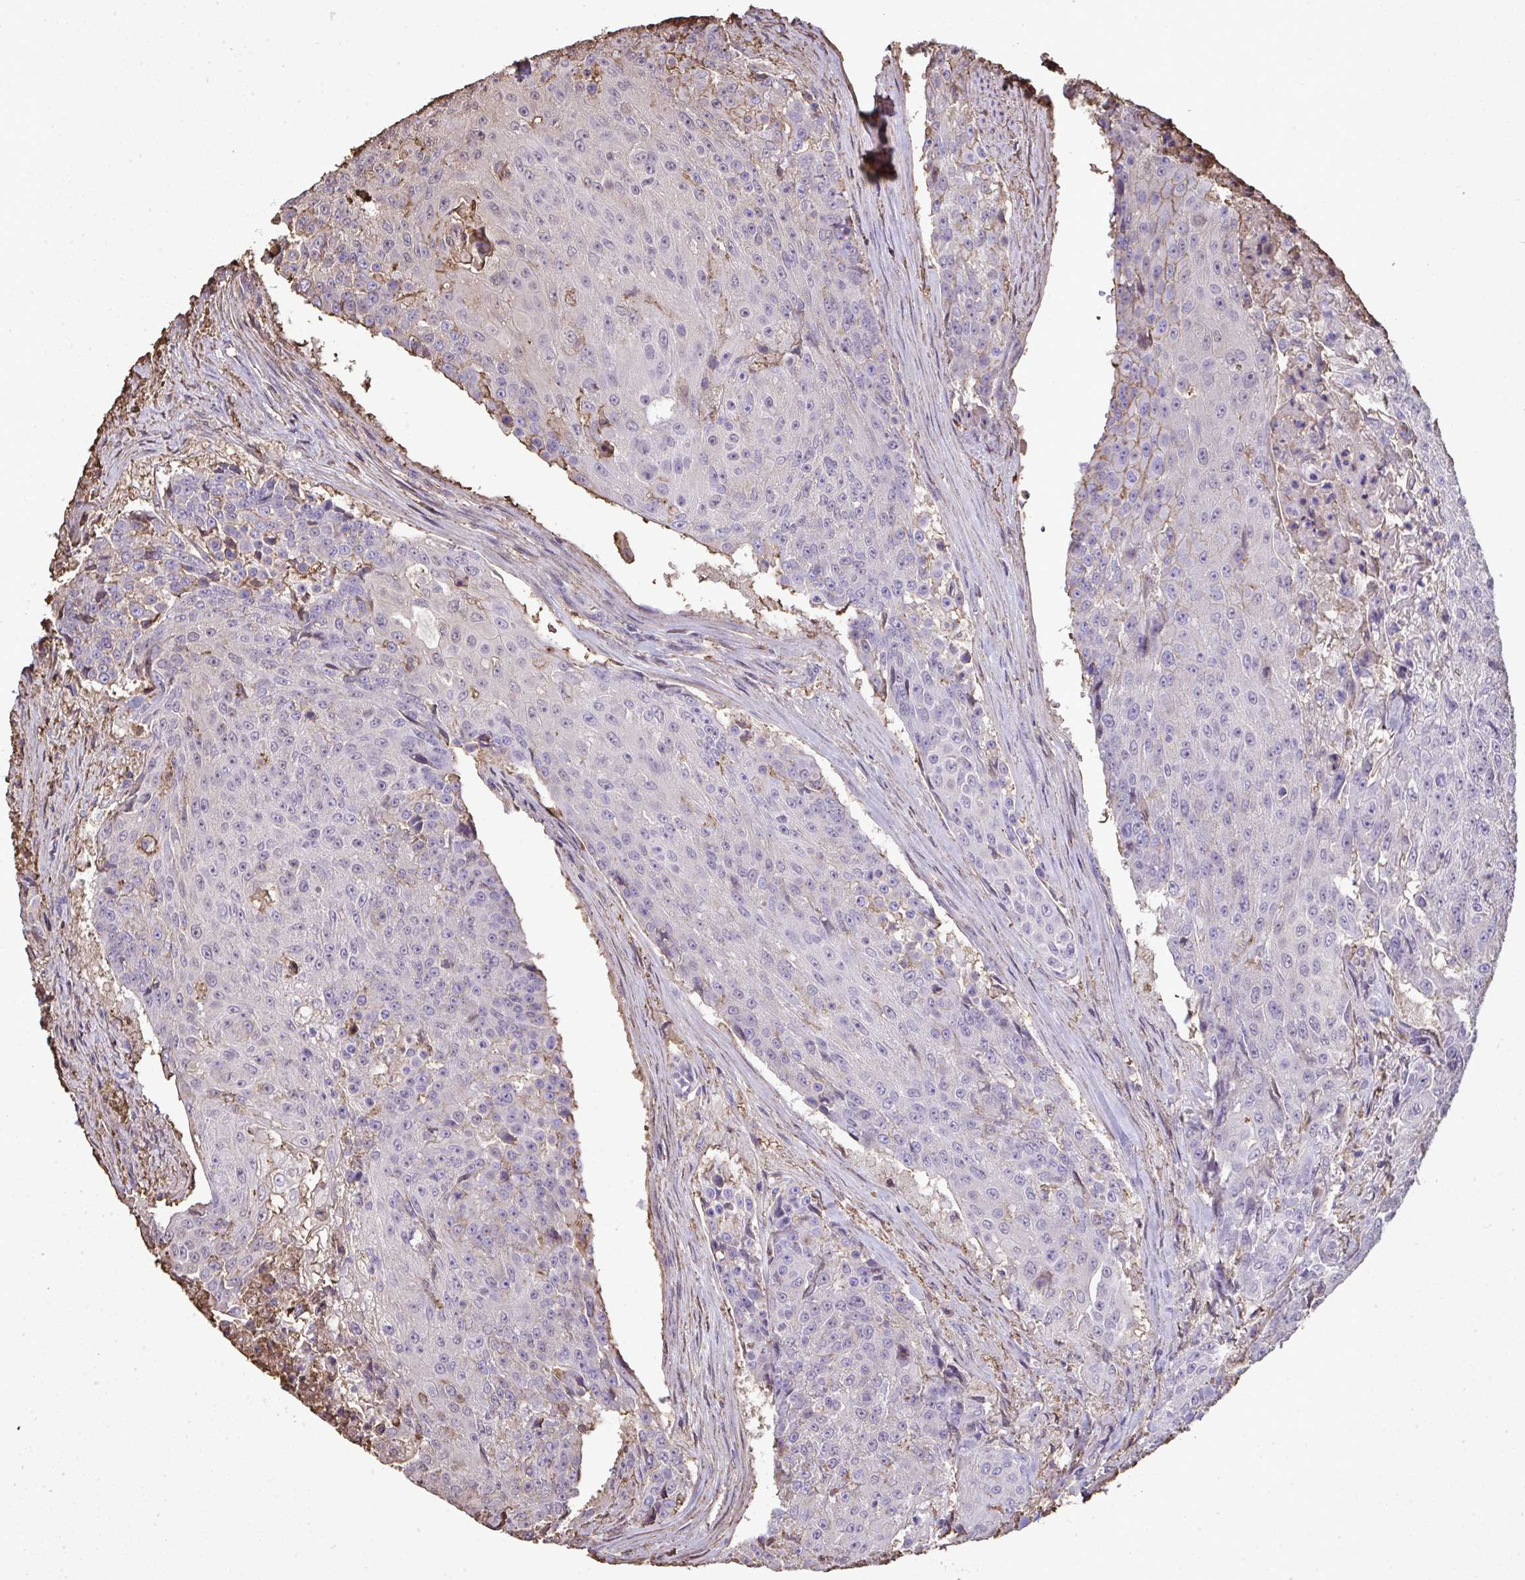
{"staining": {"intensity": "weak", "quantity": "<25%", "location": "cytoplasmic/membranous"}, "tissue": "urothelial cancer", "cell_type": "Tumor cells", "image_type": "cancer", "snomed": [{"axis": "morphology", "description": "Urothelial carcinoma, High grade"}, {"axis": "topography", "description": "Urinary bladder"}], "caption": "Immunohistochemistry of human urothelial cancer reveals no positivity in tumor cells.", "gene": "ANXA5", "patient": {"sex": "female", "age": 63}}